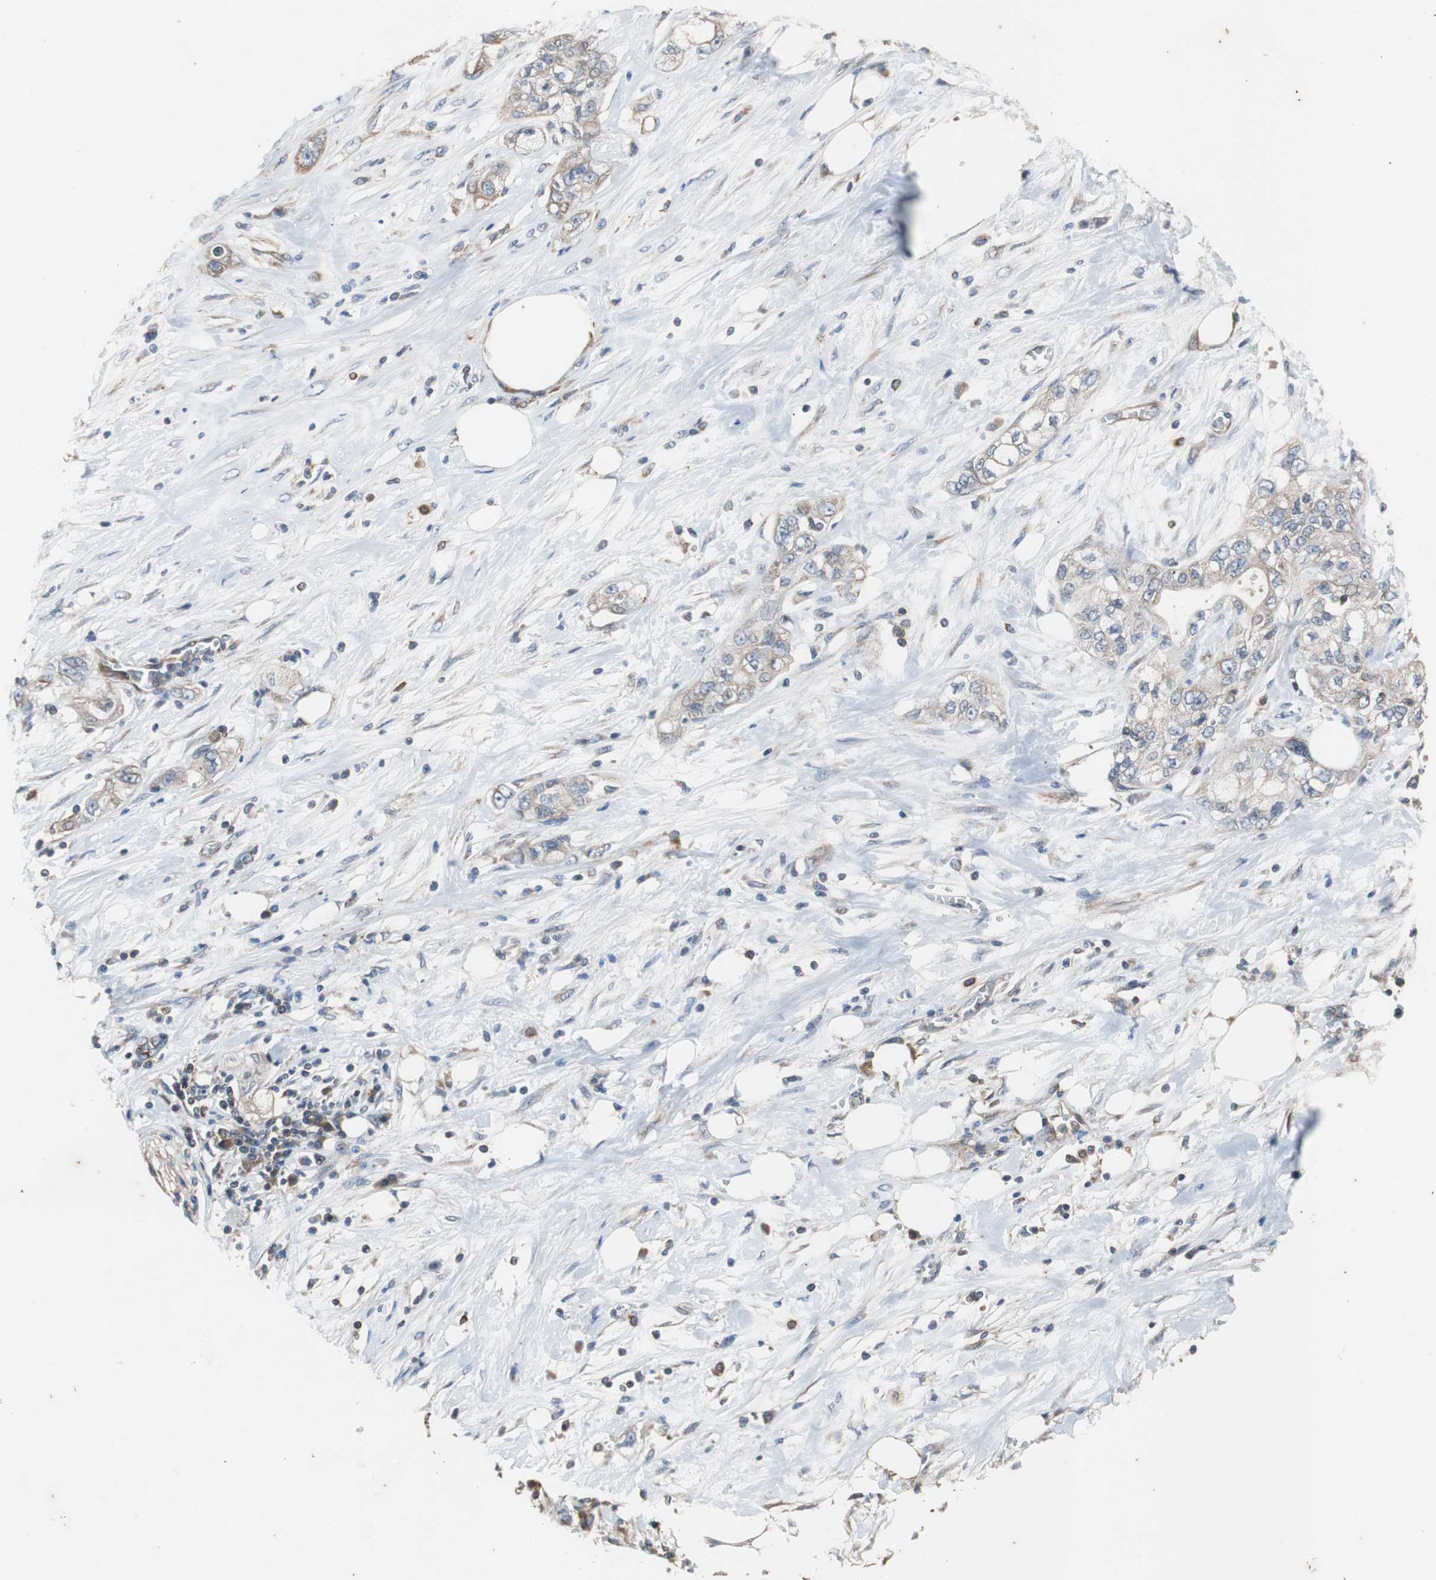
{"staining": {"intensity": "weak", "quantity": "<25%", "location": "cytoplasmic/membranous"}, "tissue": "pancreatic cancer", "cell_type": "Tumor cells", "image_type": "cancer", "snomed": [{"axis": "morphology", "description": "Adenocarcinoma, NOS"}, {"axis": "topography", "description": "Pancreas"}], "caption": "Pancreatic cancer (adenocarcinoma) was stained to show a protein in brown. There is no significant staining in tumor cells.", "gene": "ACTR3", "patient": {"sex": "male", "age": 70}}